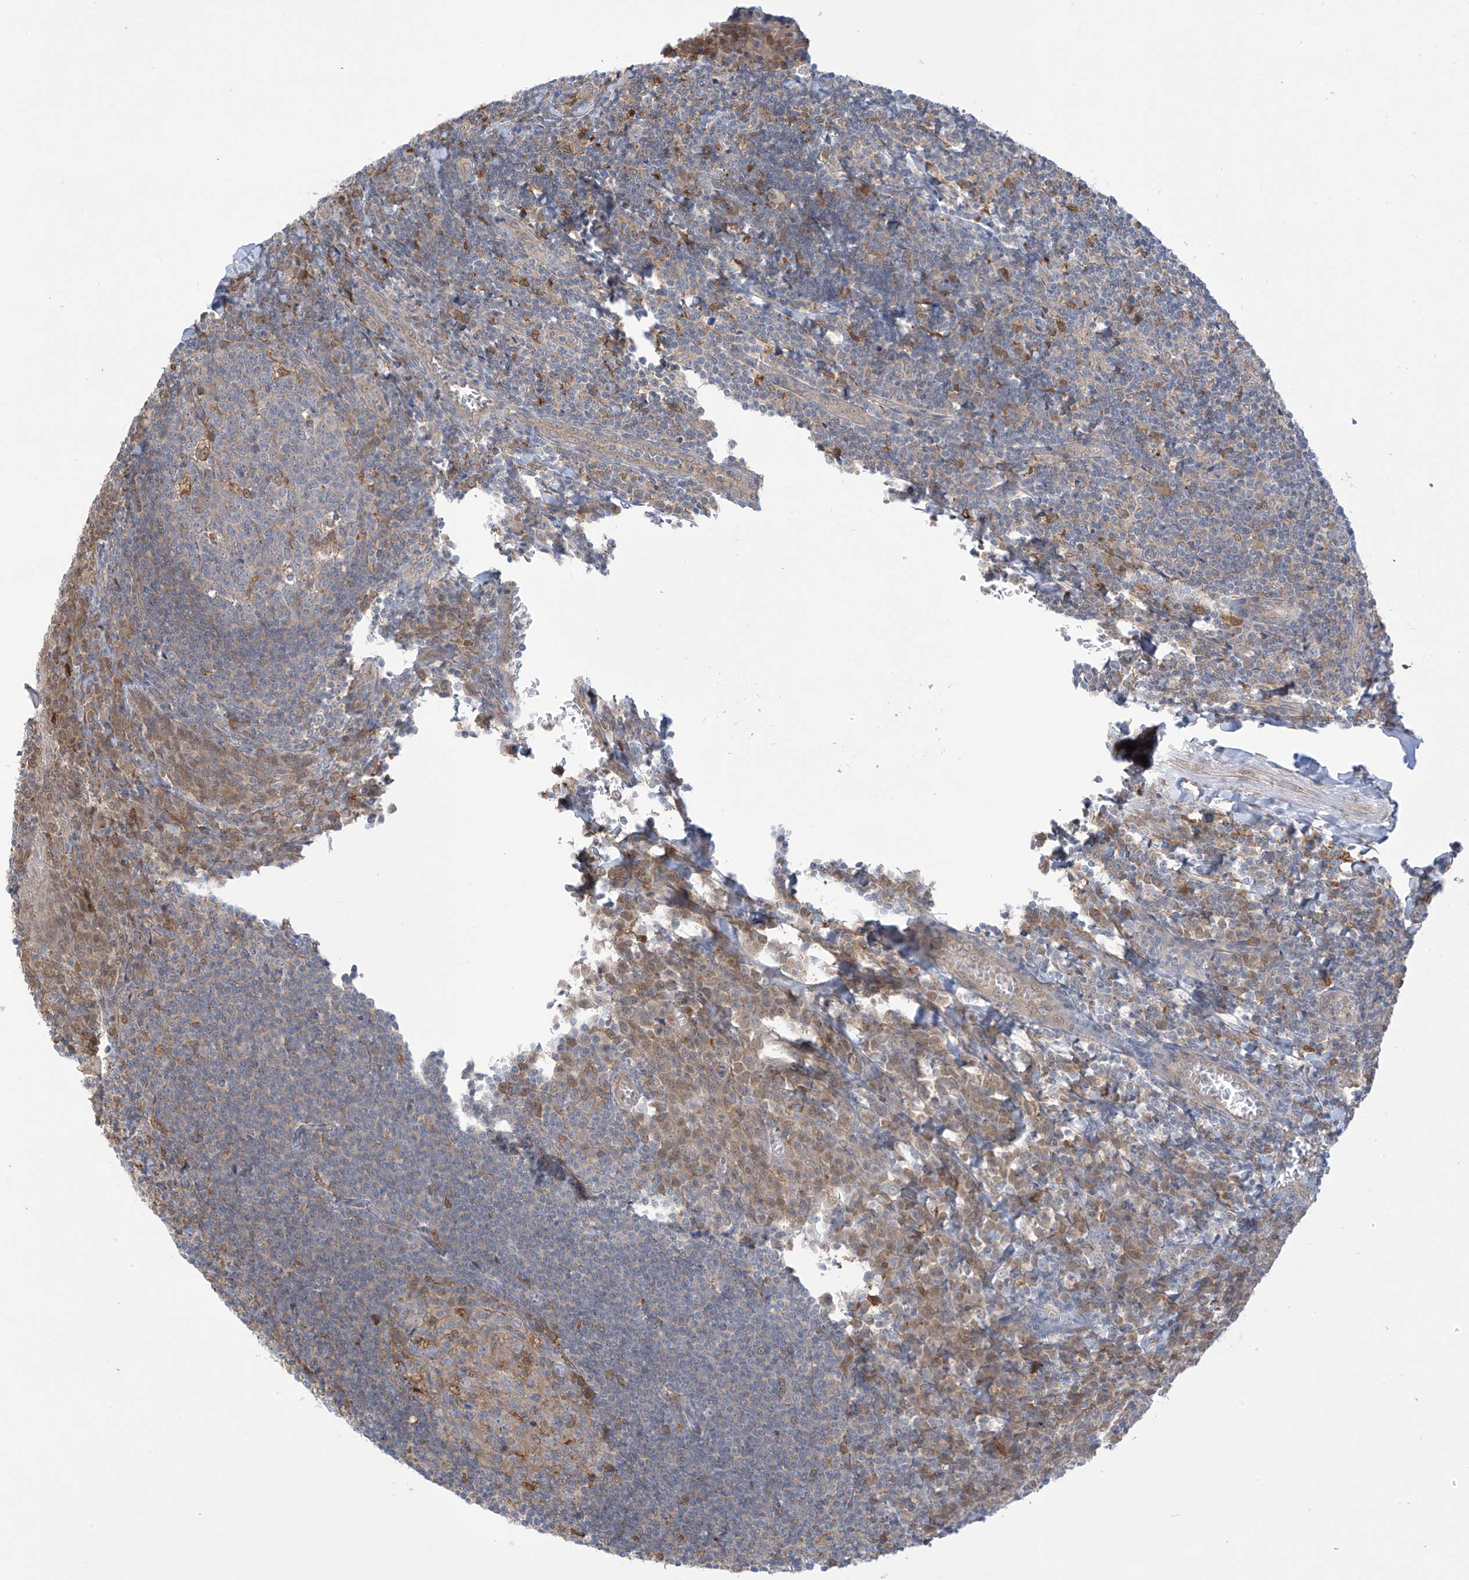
{"staining": {"intensity": "moderate", "quantity": "<25%", "location": "cytoplasmic/membranous"}, "tissue": "tonsil", "cell_type": "Germinal center cells", "image_type": "normal", "snomed": [{"axis": "morphology", "description": "Normal tissue, NOS"}, {"axis": "topography", "description": "Tonsil"}], "caption": "Moderate cytoplasmic/membranous staining is appreciated in approximately <25% of germinal center cells in unremarkable tonsil.", "gene": "IDH1", "patient": {"sex": "male", "age": 27}}